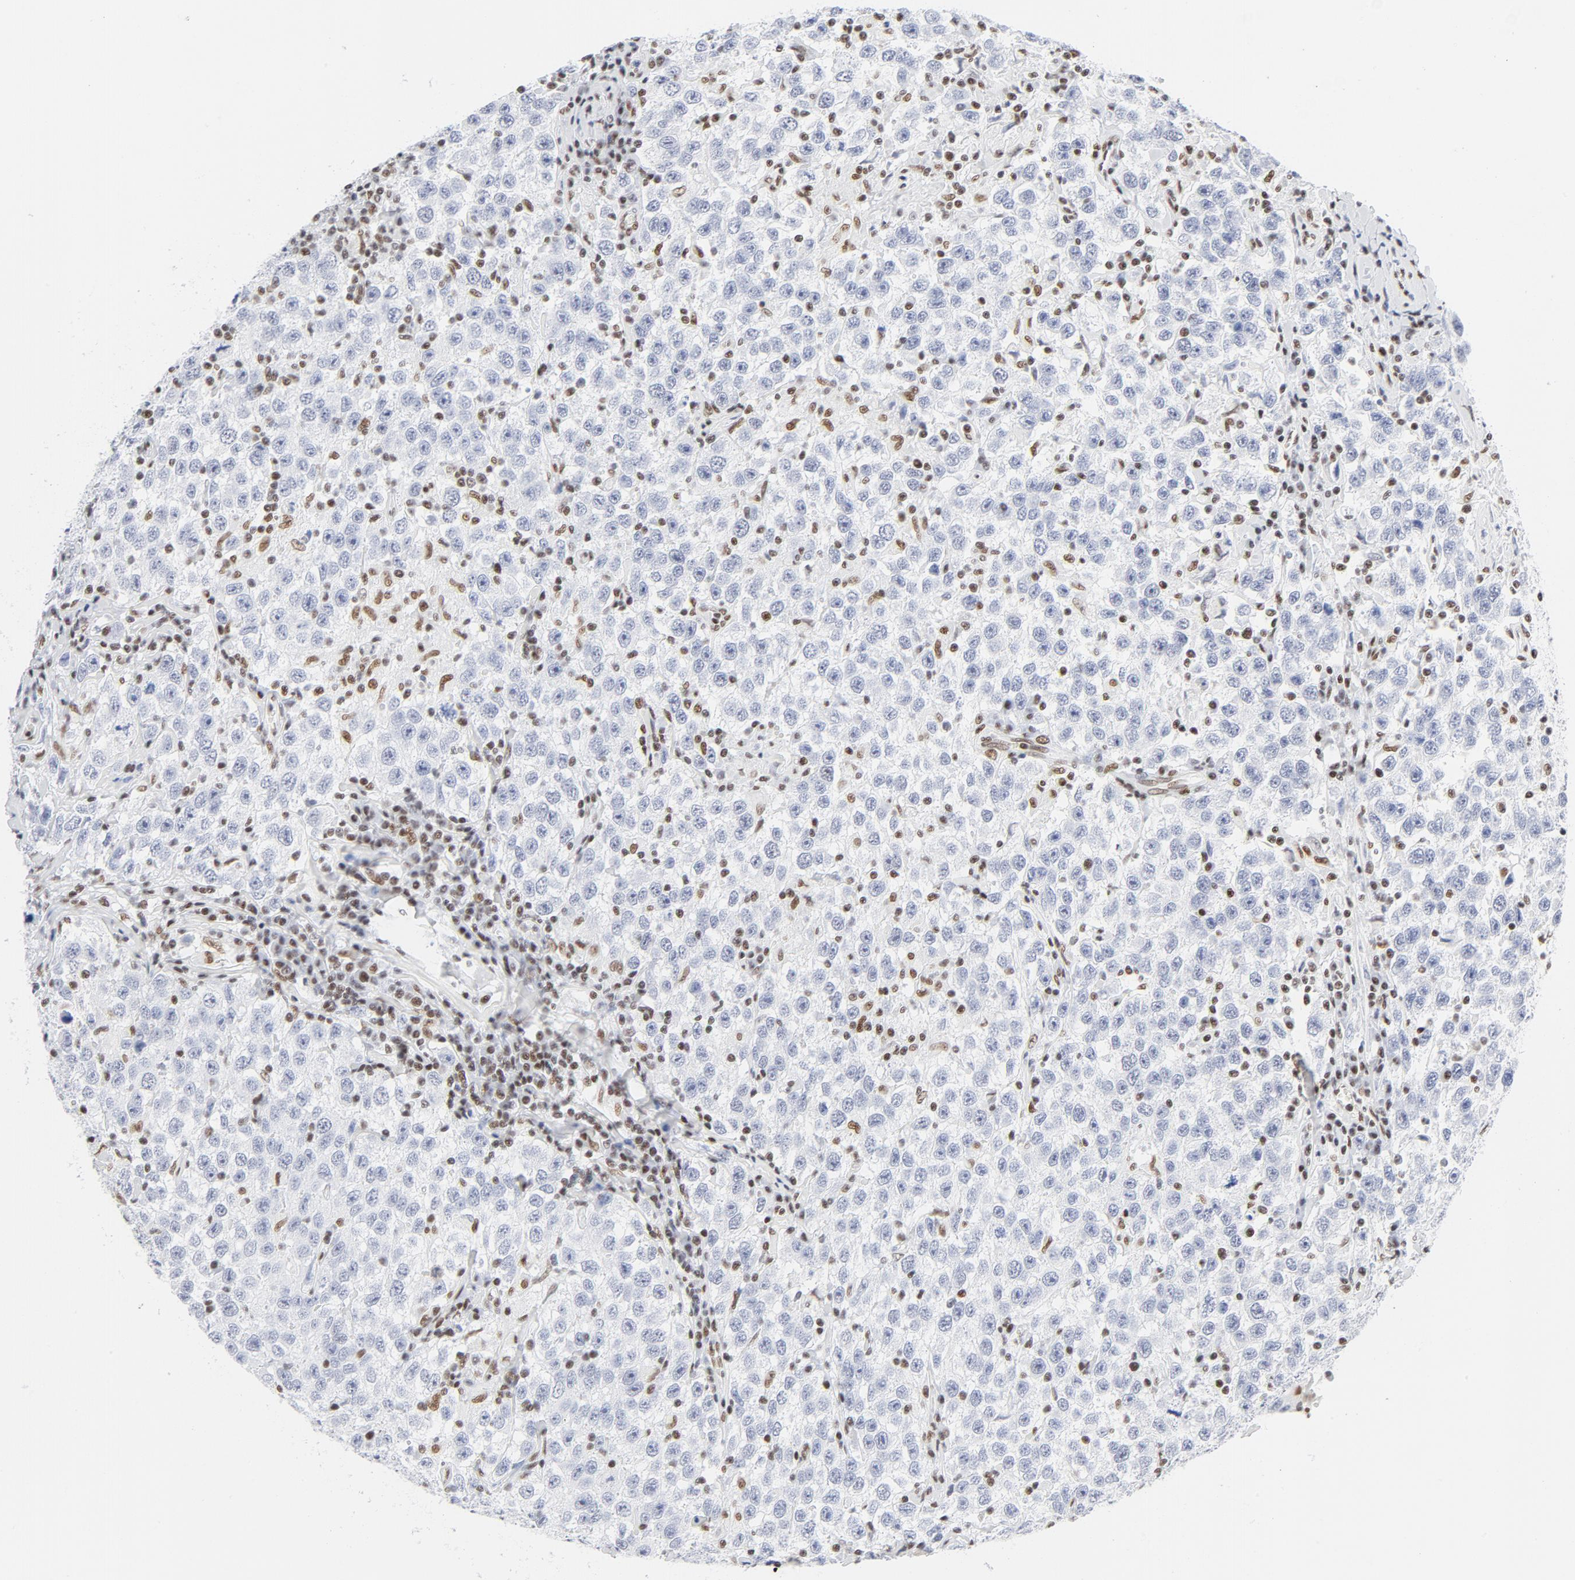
{"staining": {"intensity": "negative", "quantity": "none", "location": "none"}, "tissue": "testis cancer", "cell_type": "Tumor cells", "image_type": "cancer", "snomed": [{"axis": "morphology", "description": "Seminoma, NOS"}, {"axis": "topography", "description": "Testis"}], "caption": "Human seminoma (testis) stained for a protein using immunohistochemistry exhibits no staining in tumor cells.", "gene": "ATF2", "patient": {"sex": "male", "age": 41}}